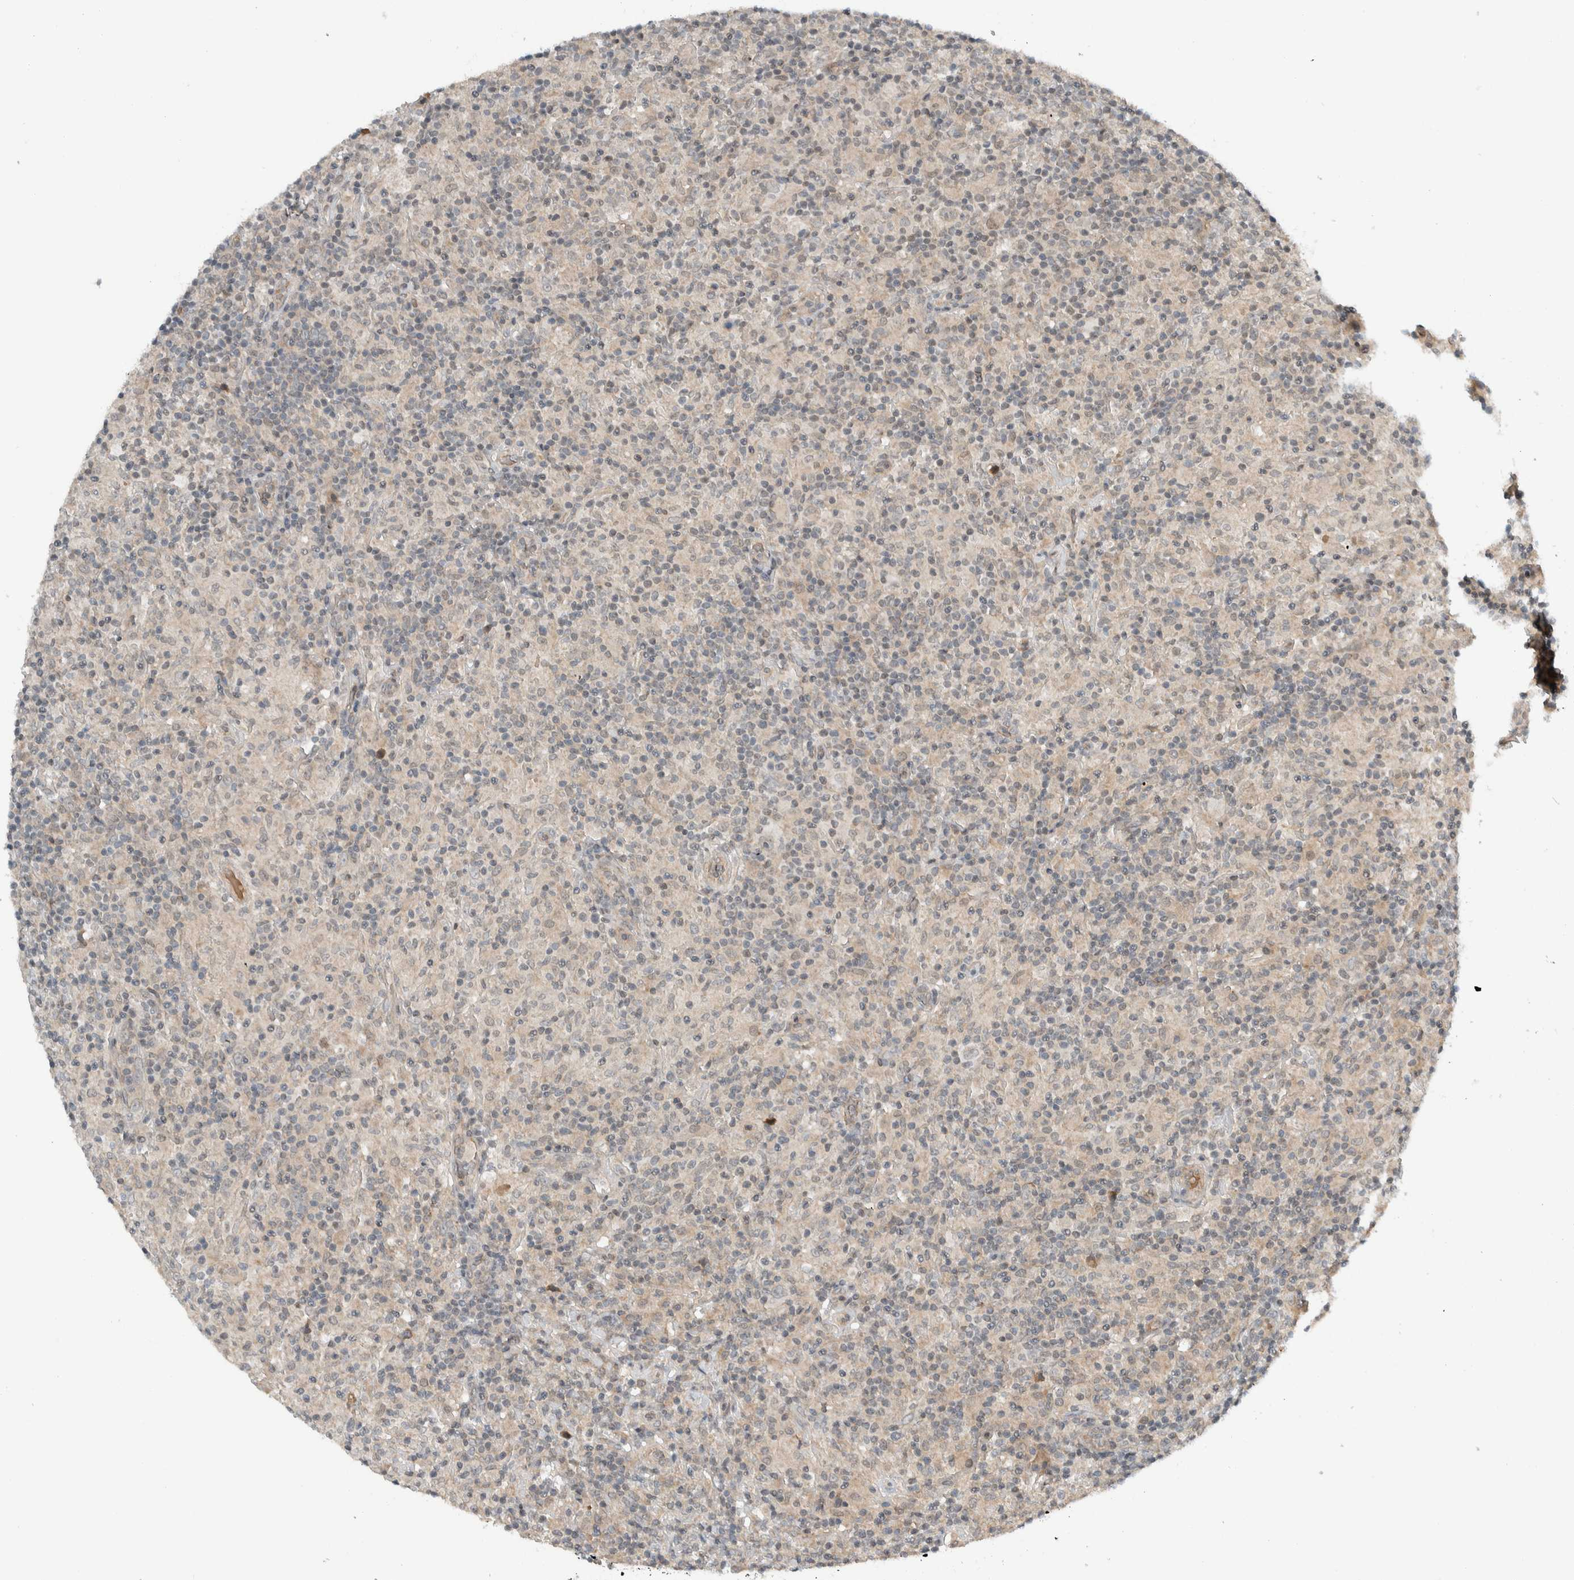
{"staining": {"intensity": "negative", "quantity": "none", "location": "none"}, "tissue": "lymphoma", "cell_type": "Tumor cells", "image_type": "cancer", "snomed": [{"axis": "morphology", "description": "Hodgkin's disease, NOS"}, {"axis": "topography", "description": "Lymph node"}], "caption": "This is a histopathology image of IHC staining of lymphoma, which shows no expression in tumor cells.", "gene": "ARMC7", "patient": {"sex": "male", "age": 70}}